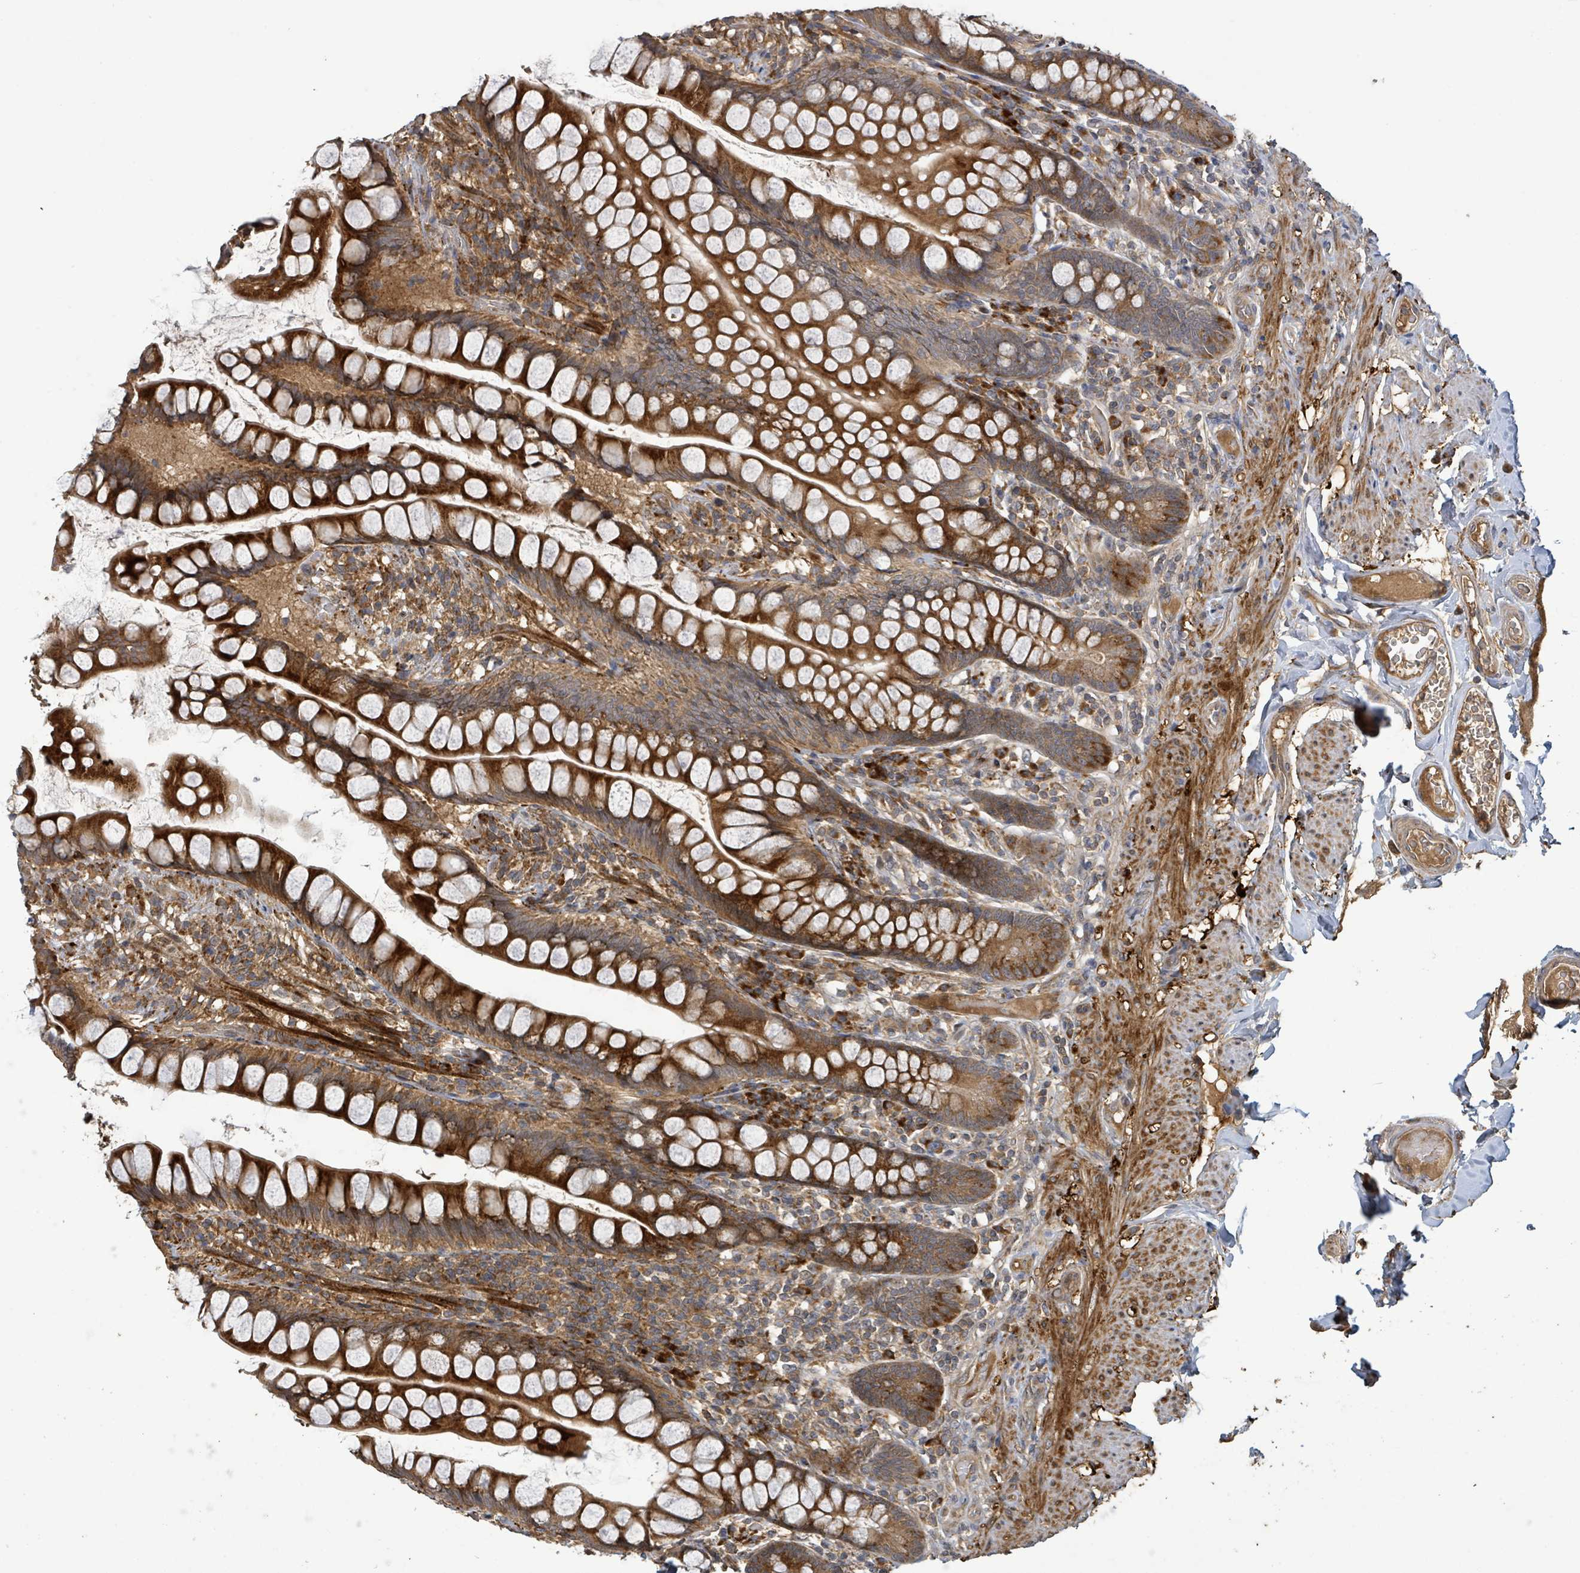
{"staining": {"intensity": "strong", "quantity": ">75%", "location": "cytoplasmic/membranous"}, "tissue": "small intestine", "cell_type": "Glandular cells", "image_type": "normal", "snomed": [{"axis": "morphology", "description": "Normal tissue, NOS"}, {"axis": "topography", "description": "Small intestine"}], "caption": "Strong cytoplasmic/membranous protein positivity is seen in approximately >75% of glandular cells in small intestine. Nuclei are stained in blue.", "gene": "STARD4", "patient": {"sex": "male", "age": 70}}